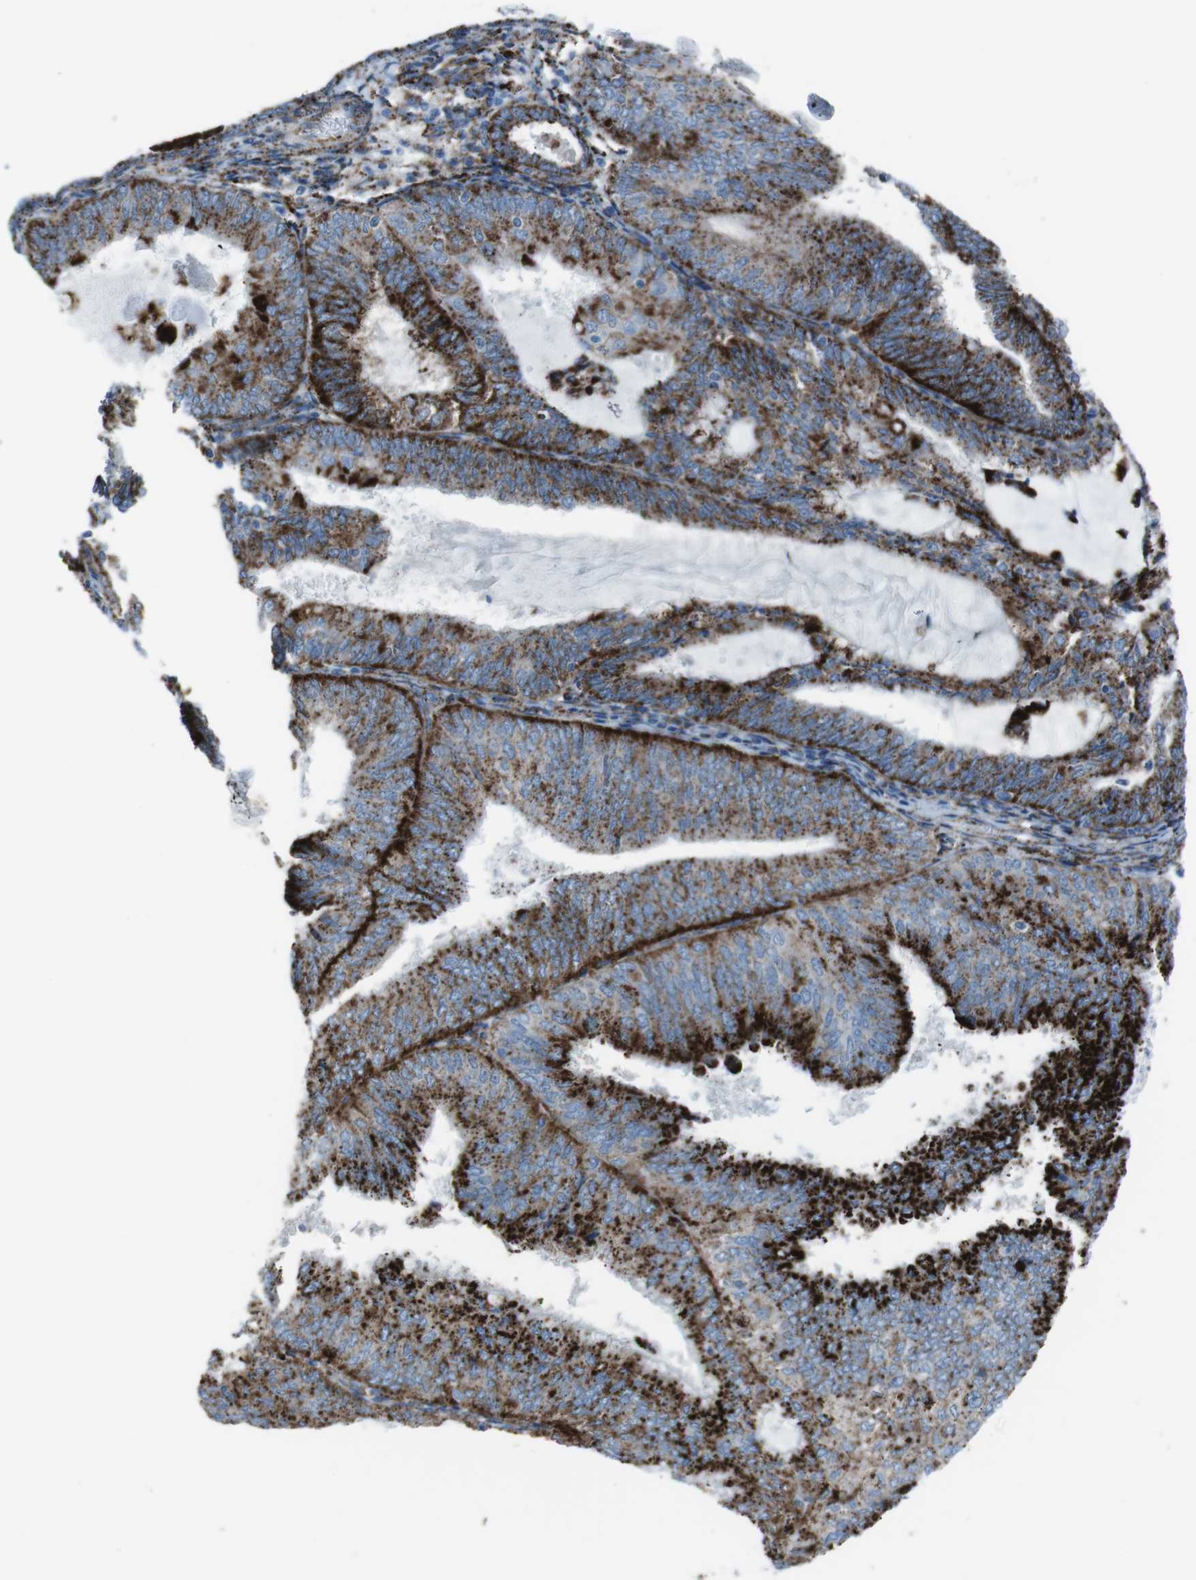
{"staining": {"intensity": "strong", "quantity": ">75%", "location": "cytoplasmic/membranous"}, "tissue": "endometrial cancer", "cell_type": "Tumor cells", "image_type": "cancer", "snomed": [{"axis": "morphology", "description": "Adenocarcinoma, NOS"}, {"axis": "topography", "description": "Endometrium"}], "caption": "The image reveals a brown stain indicating the presence of a protein in the cytoplasmic/membranous of tumor cells in adenocarcinoma (endometrial). The staining is performed using DAB (3,3'-diaminobenzidine) brown chromogen to label protein expression. The nuclei are counter-stained blue using hematoxylin.", "gene": "SCARB2", "patient": {"sex": "female", "age": 81}}